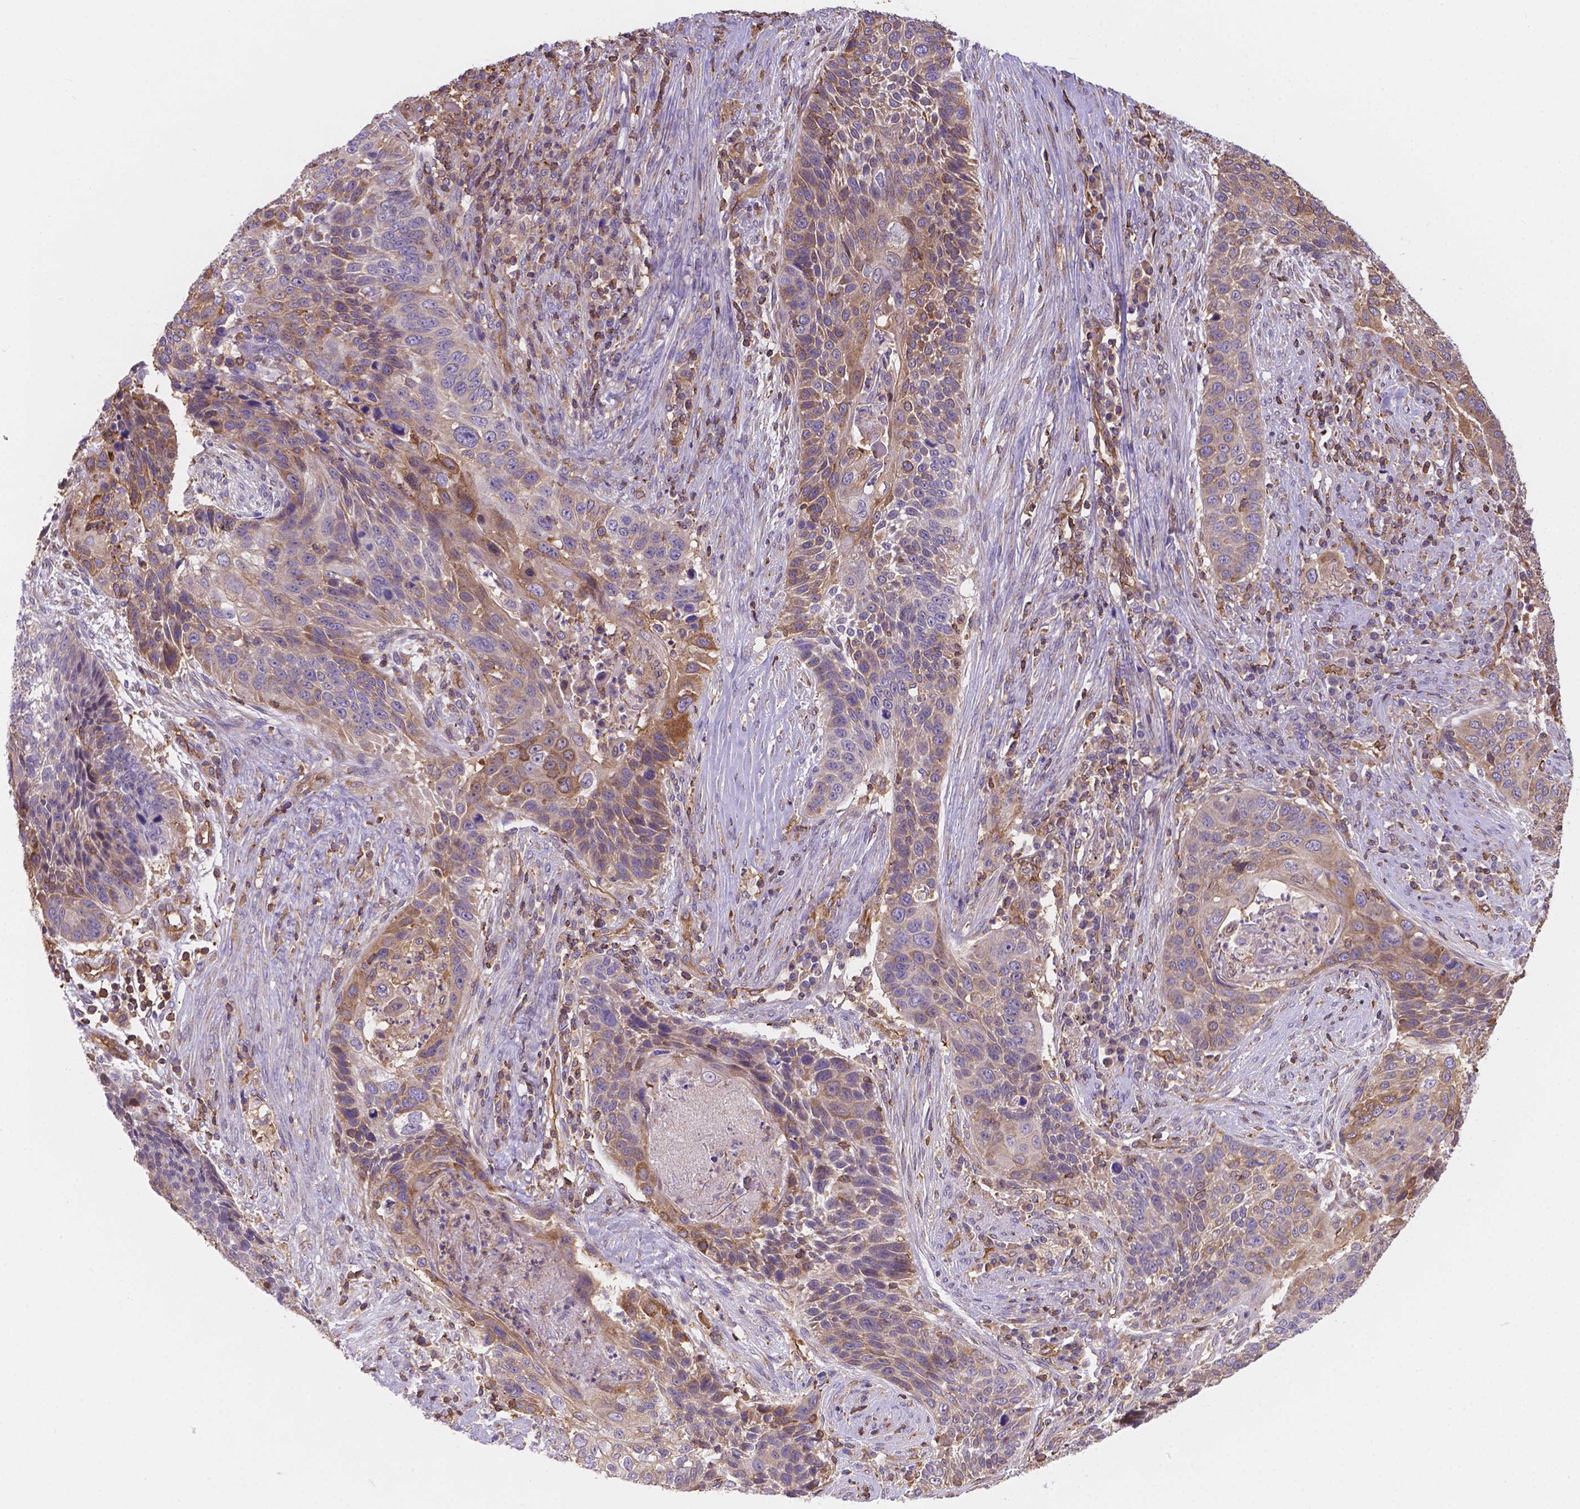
{"staining": {"intensity": "weak", "quantity": "25%-75%", "location": "cytoplasmic/membranous"}, "tissue": "lung cancer", "cell_type": "Tumor cells", "image_type": "cancer", "snomed": [{"axis": "morphology", "description": "Squamous cell carcinoma, NOS"}, {"axis": "morphology", "description": "Squamous cell carcinoma, metastatic, NOS"}, {"axis": "topography", "description": "Lung"}, {"axis": "topography", "description": "Pleura, NOS"}], "caption": "The photomicrograph displays immunohistochemical staining of lung cancer. There is weak cytoplasmic/membranous positivity is appreciated in approximately 25%-75% of tumor cells. The protein is shown in brown color, while the nuclei are stained blue.", "gene": "DMWD", "patient": {"sex": "male", "age": 72}}